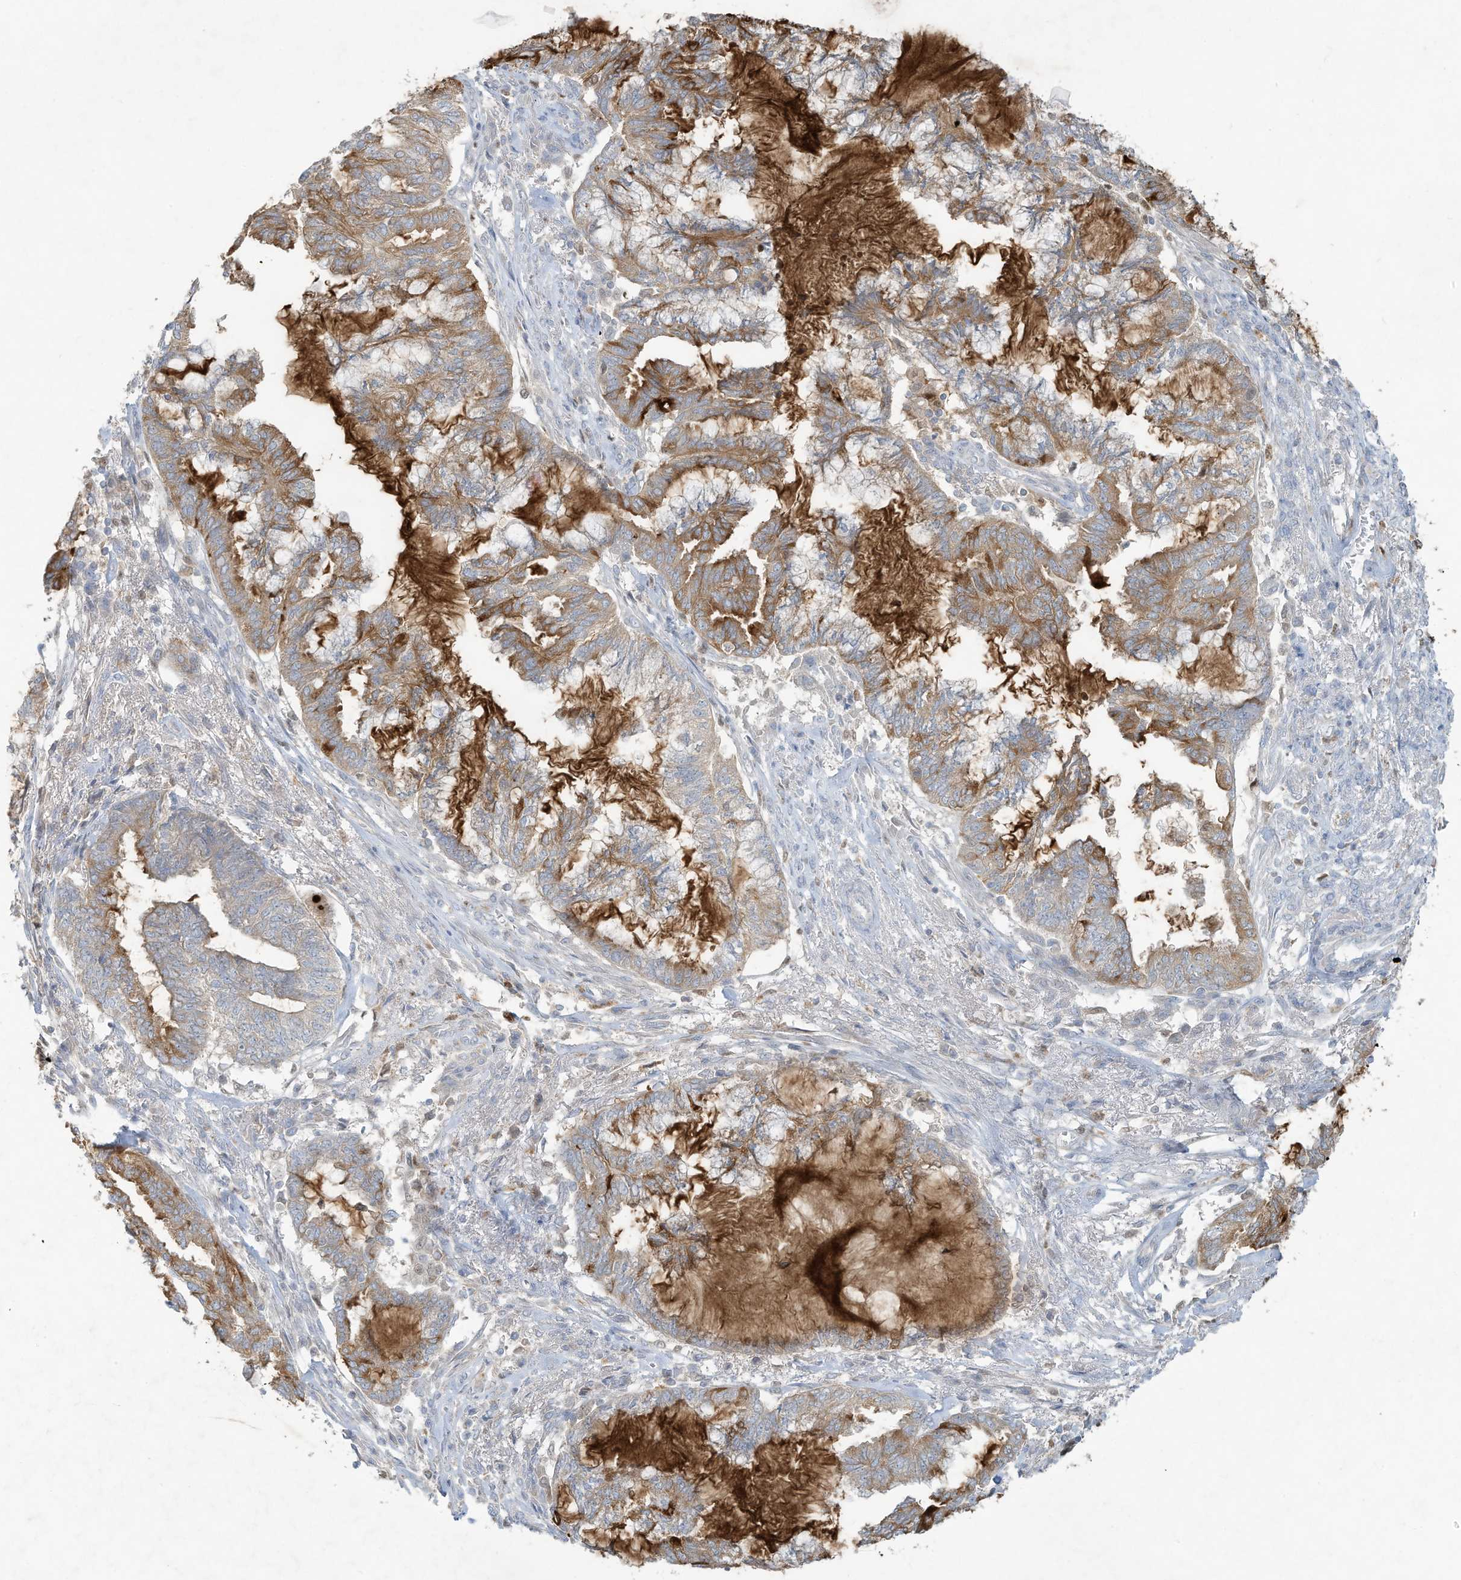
{"staining": {"intensity": "moderate", "quantity": ">75%", "location": "cytoplasmic/membranous"}, "tissue": "endometrial cancer", "cell_type": "Tumor cells", "image_type": "cancer", "snomed": [{"axis": "morphology", "description": "Adenocarcinoma, NOS"}, {"axis": "topography", "description": "Endometrium"}], "caption": "Adenocarcinoma (endometrial) was stained to show a protein in brown. There is medium levels of moderate cytoplasmic/membranous staining in approximately >75% of tumor cells.", "gene": "TUBE1", "patient": {"sex": "female", "age": 86}}